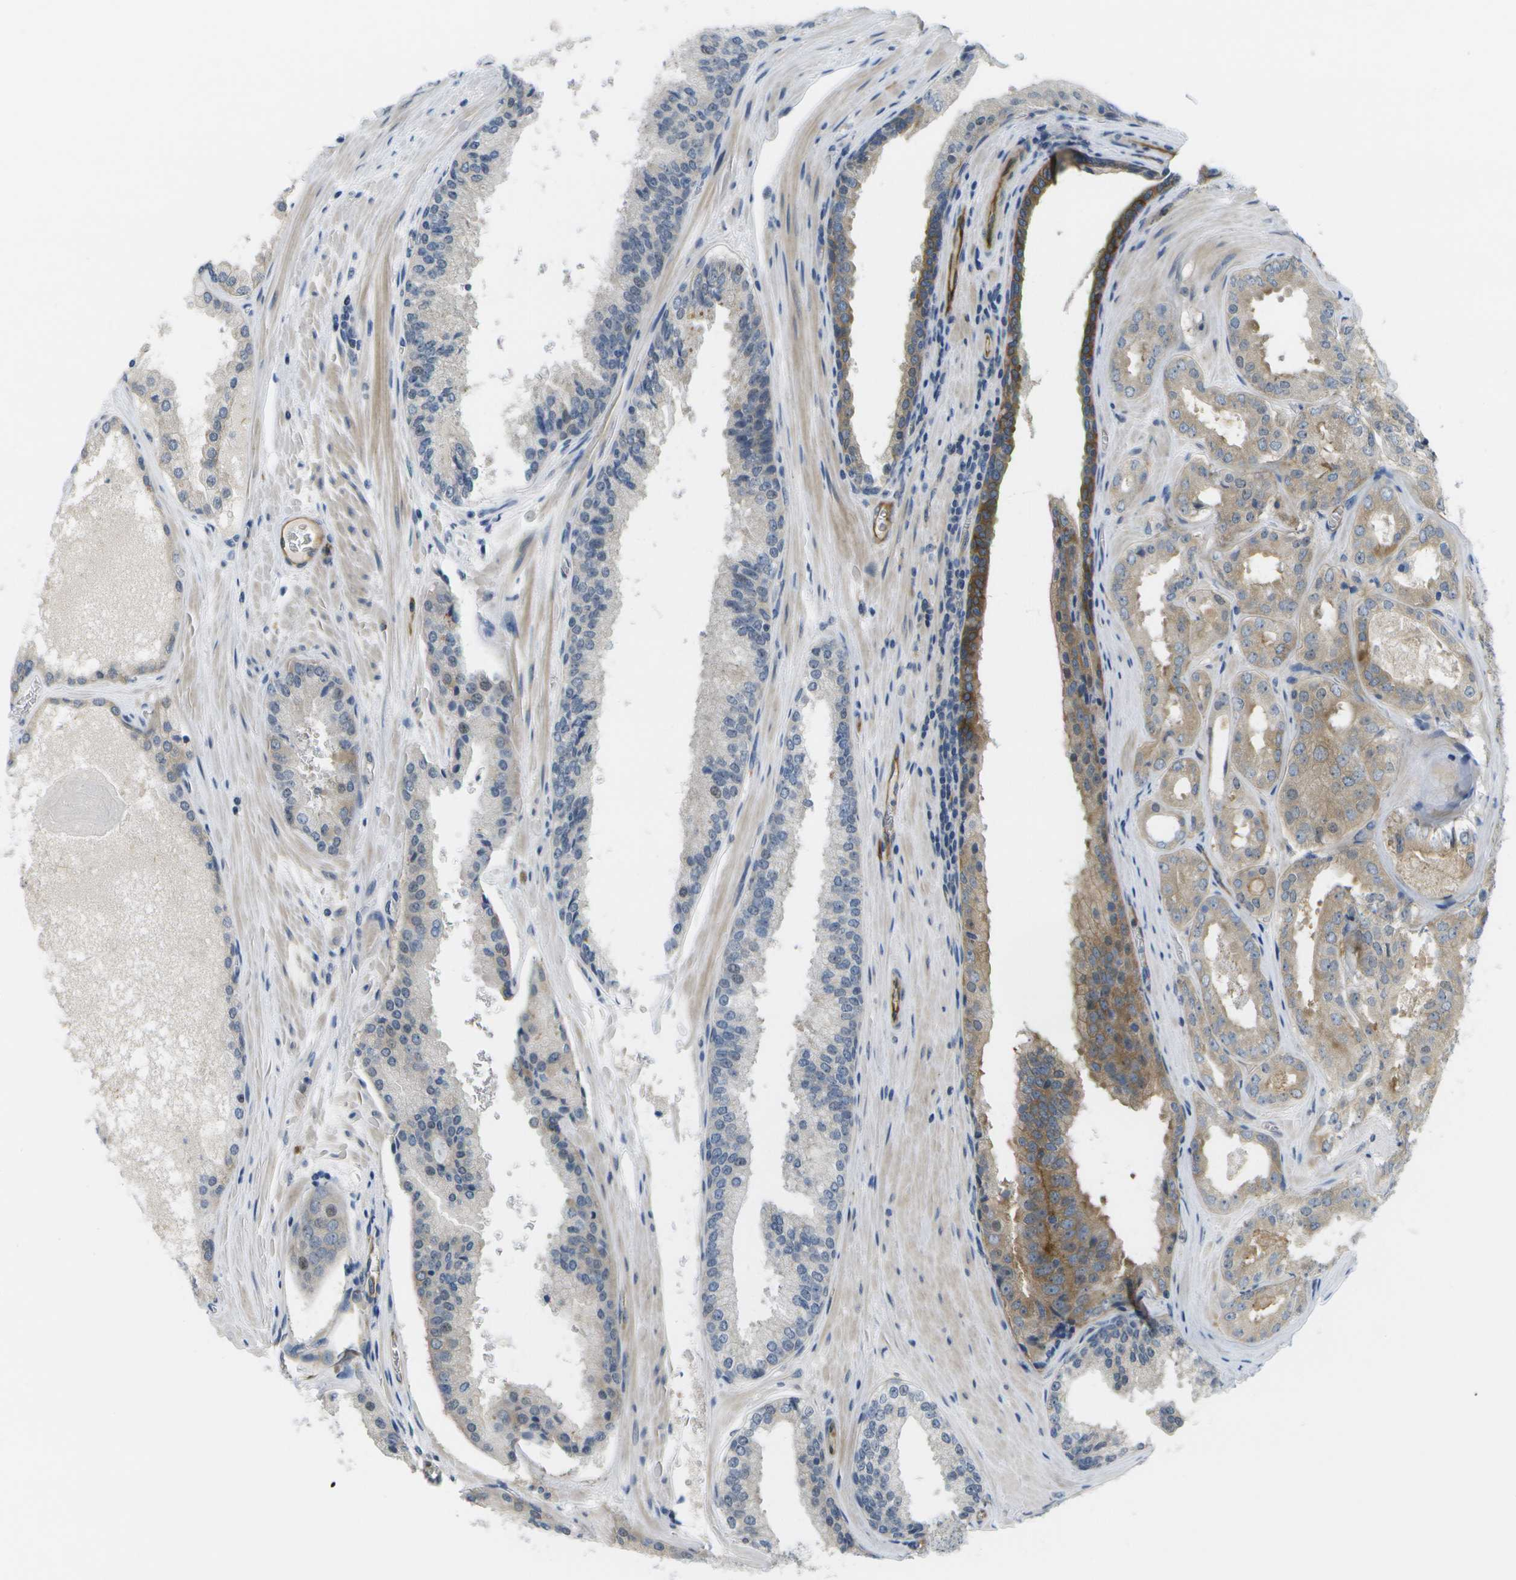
{"staining": {"intensity": "moderate", "quantity": "<25%", "location": "cytoplasmic/membranous"}, "tissue": "prostate cancer", "cell_type": "Tumor cells", "image_type": "cancer", "snomed": [{"axis": "morphology", "description": "Adenocarcinoma, High grade"}, {"axis": "topography", "description": "Prostate"}], "caption": "Moderate cytoplasmic/membranous positivity is appreciated in about <25% of tumor cells in prostate cancer (adenocarcinoma (high-grade)). (brown staining indicates protein expression, while blue staining denotes nuclei).", "gene": "MARCHF8", "patient": {"sex": "male", "age": 65}}